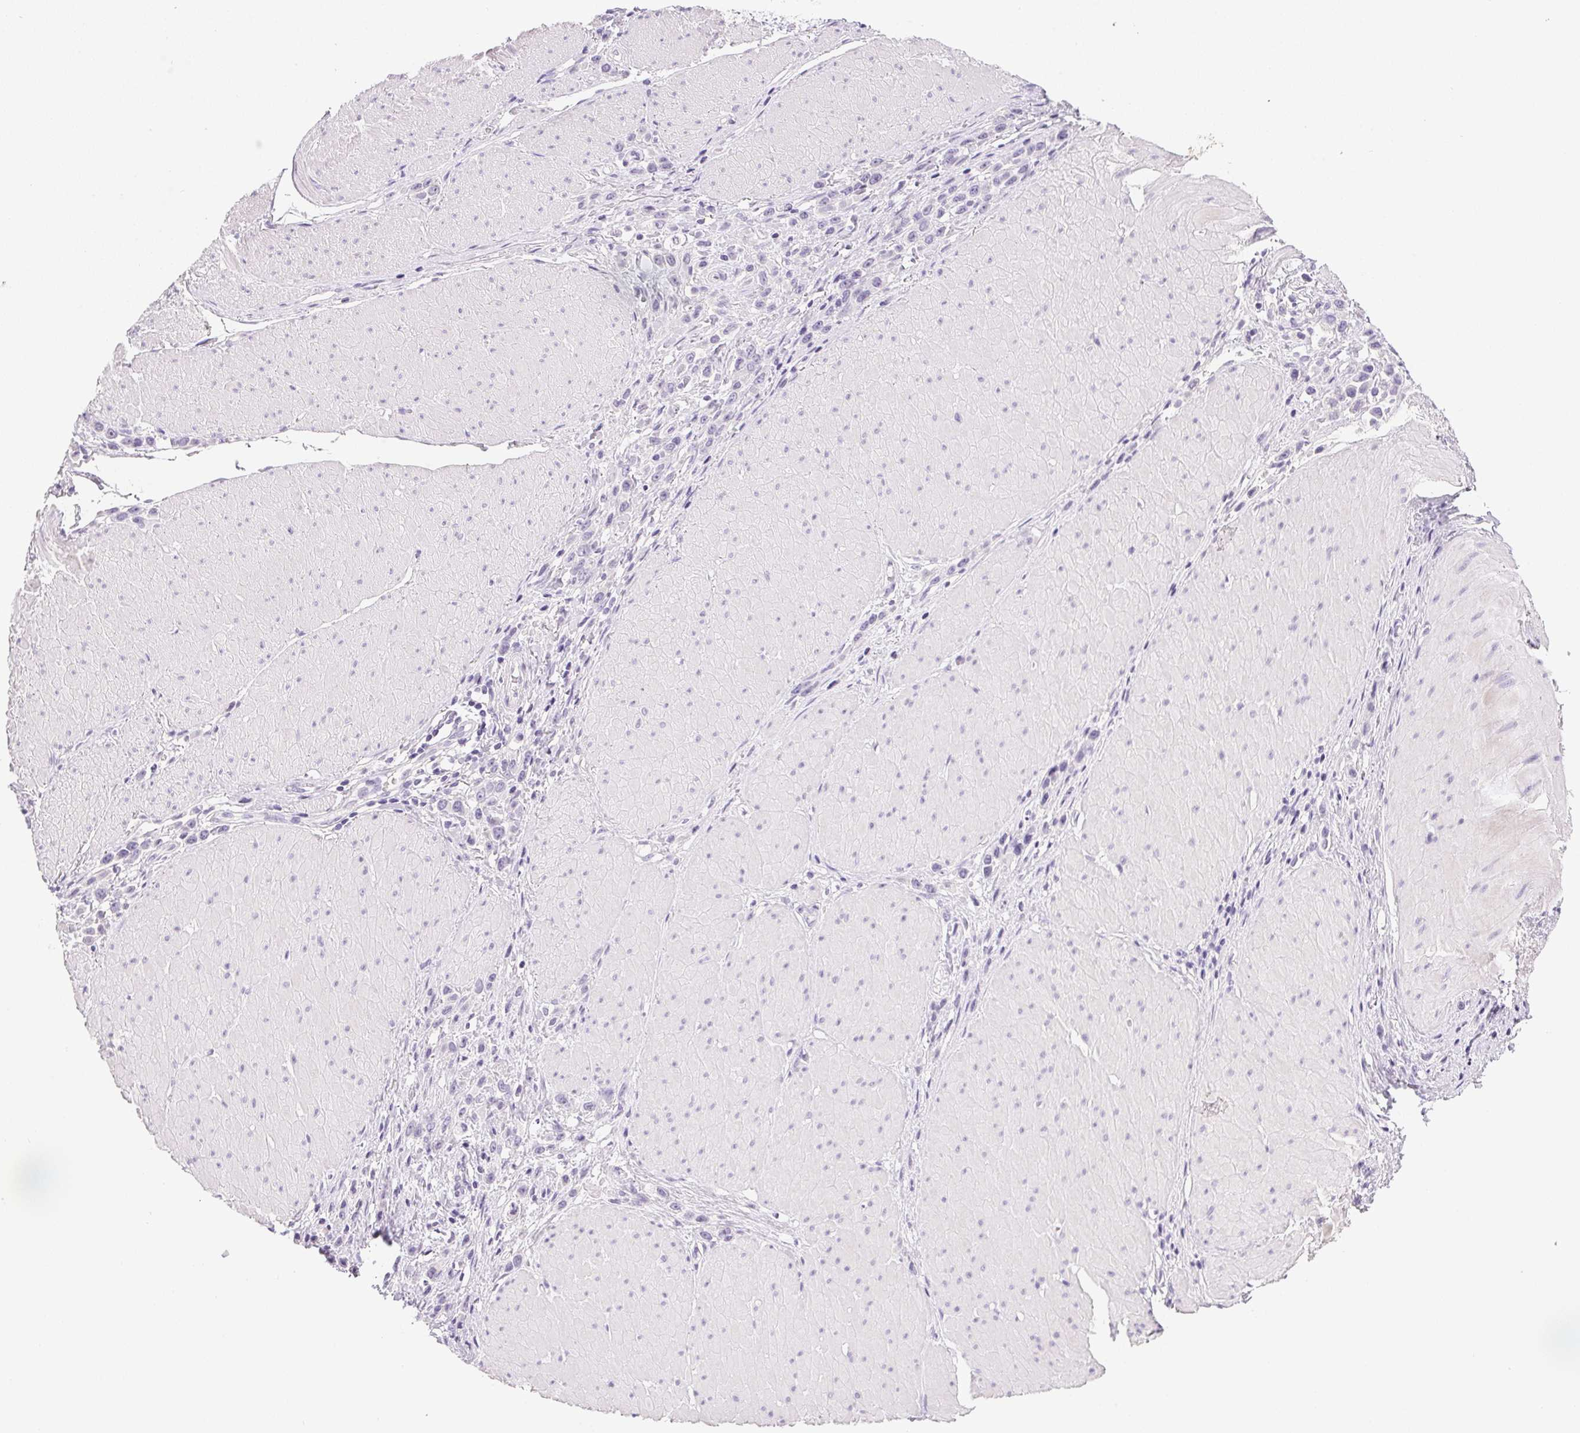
{"staining": {"intensity": "negative", "quantity": "none", "location": "none"}, "tissue": "stomach cancer", "cell_type": "Tumor cells", "image_type": "cancer", "snomed": [{"axis": "morphology", "description": "Adenocarcinoma, NOS"}, {"axis": "topography", "description": "Stomach"}], "caption": "DAB (3,3'-diaminobenzidine) immunohistochemical staining of human stomach adenocarcinoma reveals no significant positivity in tumor cells.", "gene": "PPY", "patient": {"sex": "male", "age": 47}}